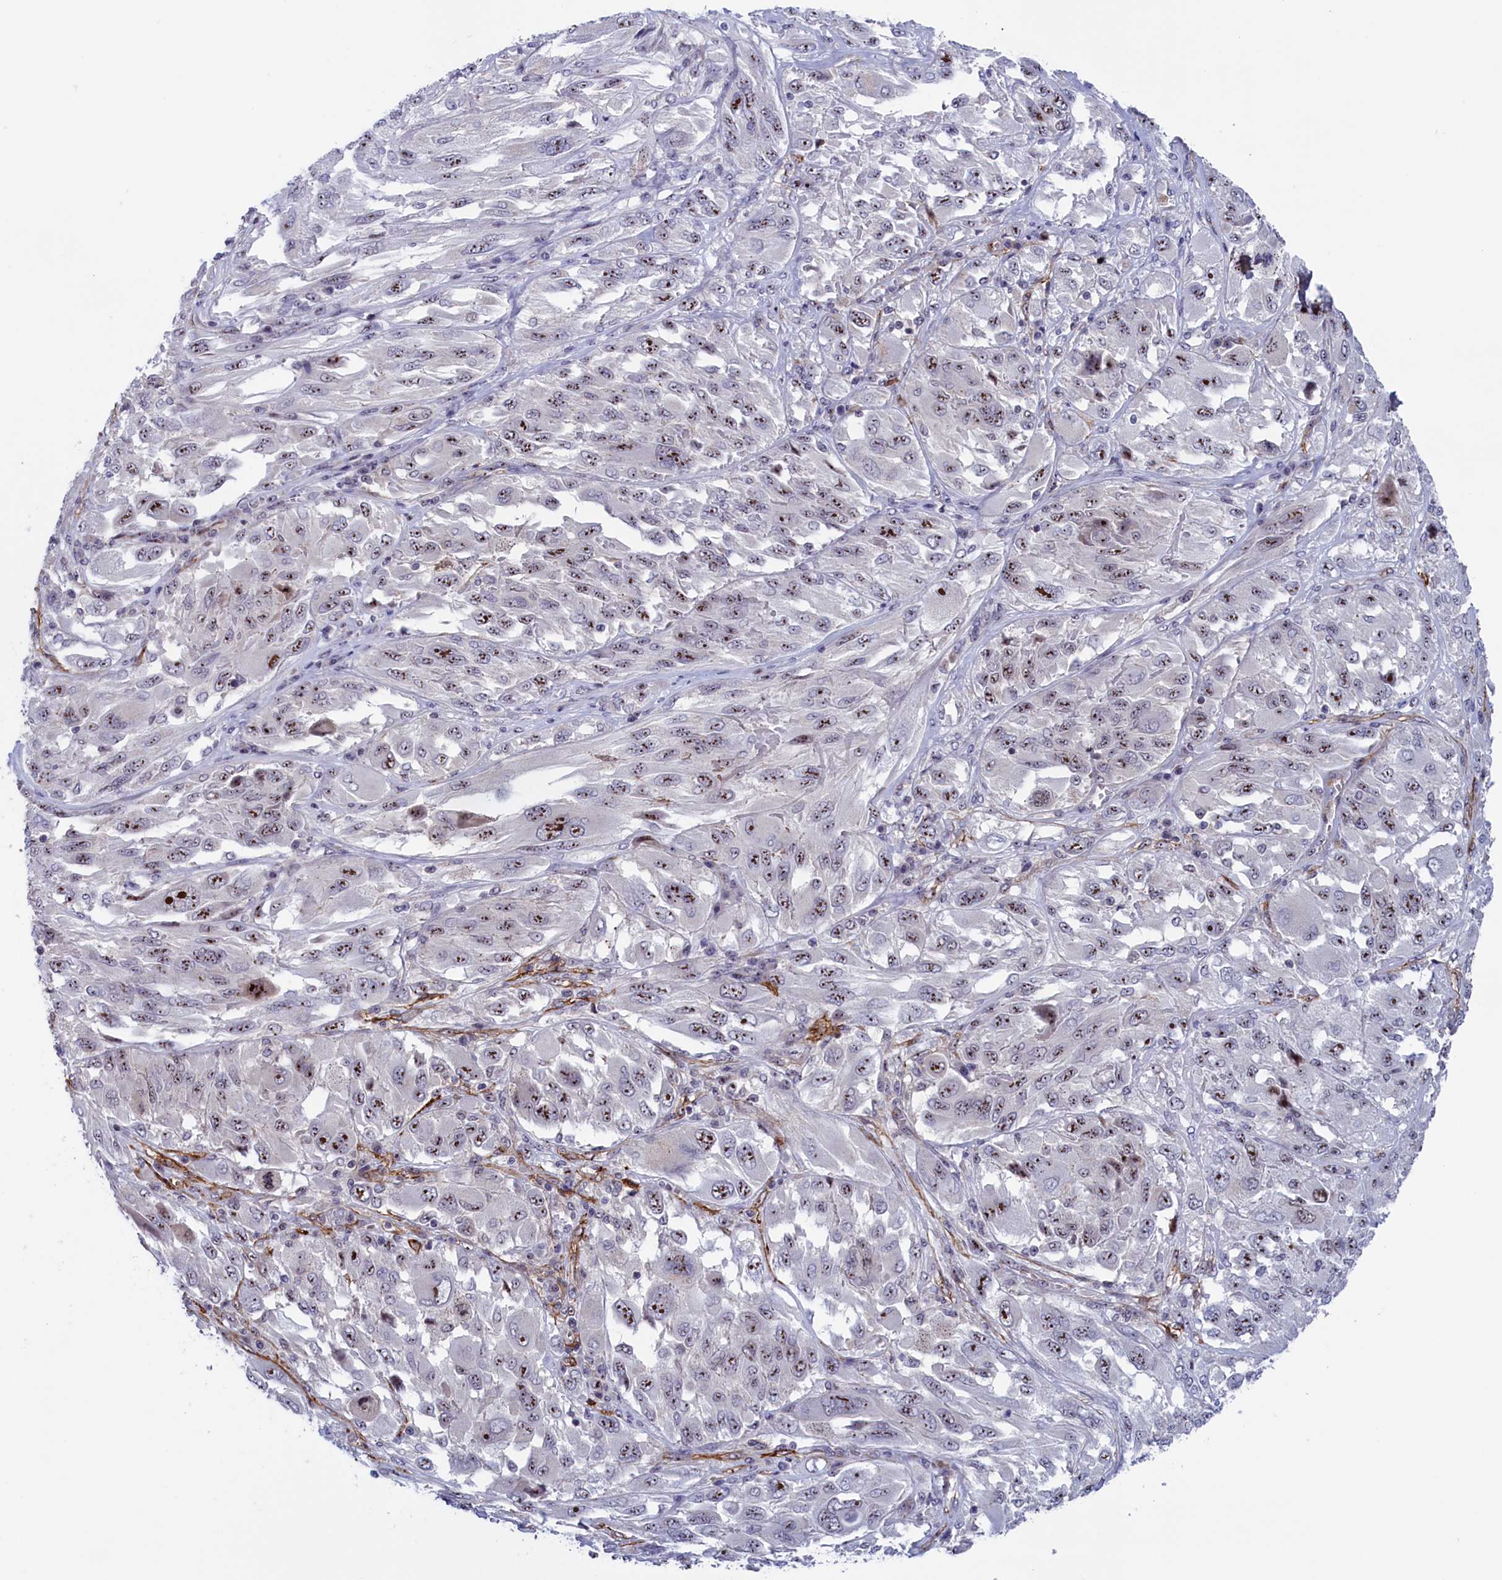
{"staining": {"intensity": "strong", "quantity": "25%-75%", "location": "nuclear"}, "tissue": "melanoma", "cell_type": "Tumor cells", "image_type": "cancer", "snomed": [{"axis": "morphology", "description": "Malignant melanoma, NOS"}, {"axis": "topography", "description": "Skin"}], "caption": "This histopathology image reveals IHC staining of human melanoma, with high strong nuclear staining in about 25%-75% of tumor cells.", "gene": "PPAN", "patient": {"sex": "female", "age": 91}}